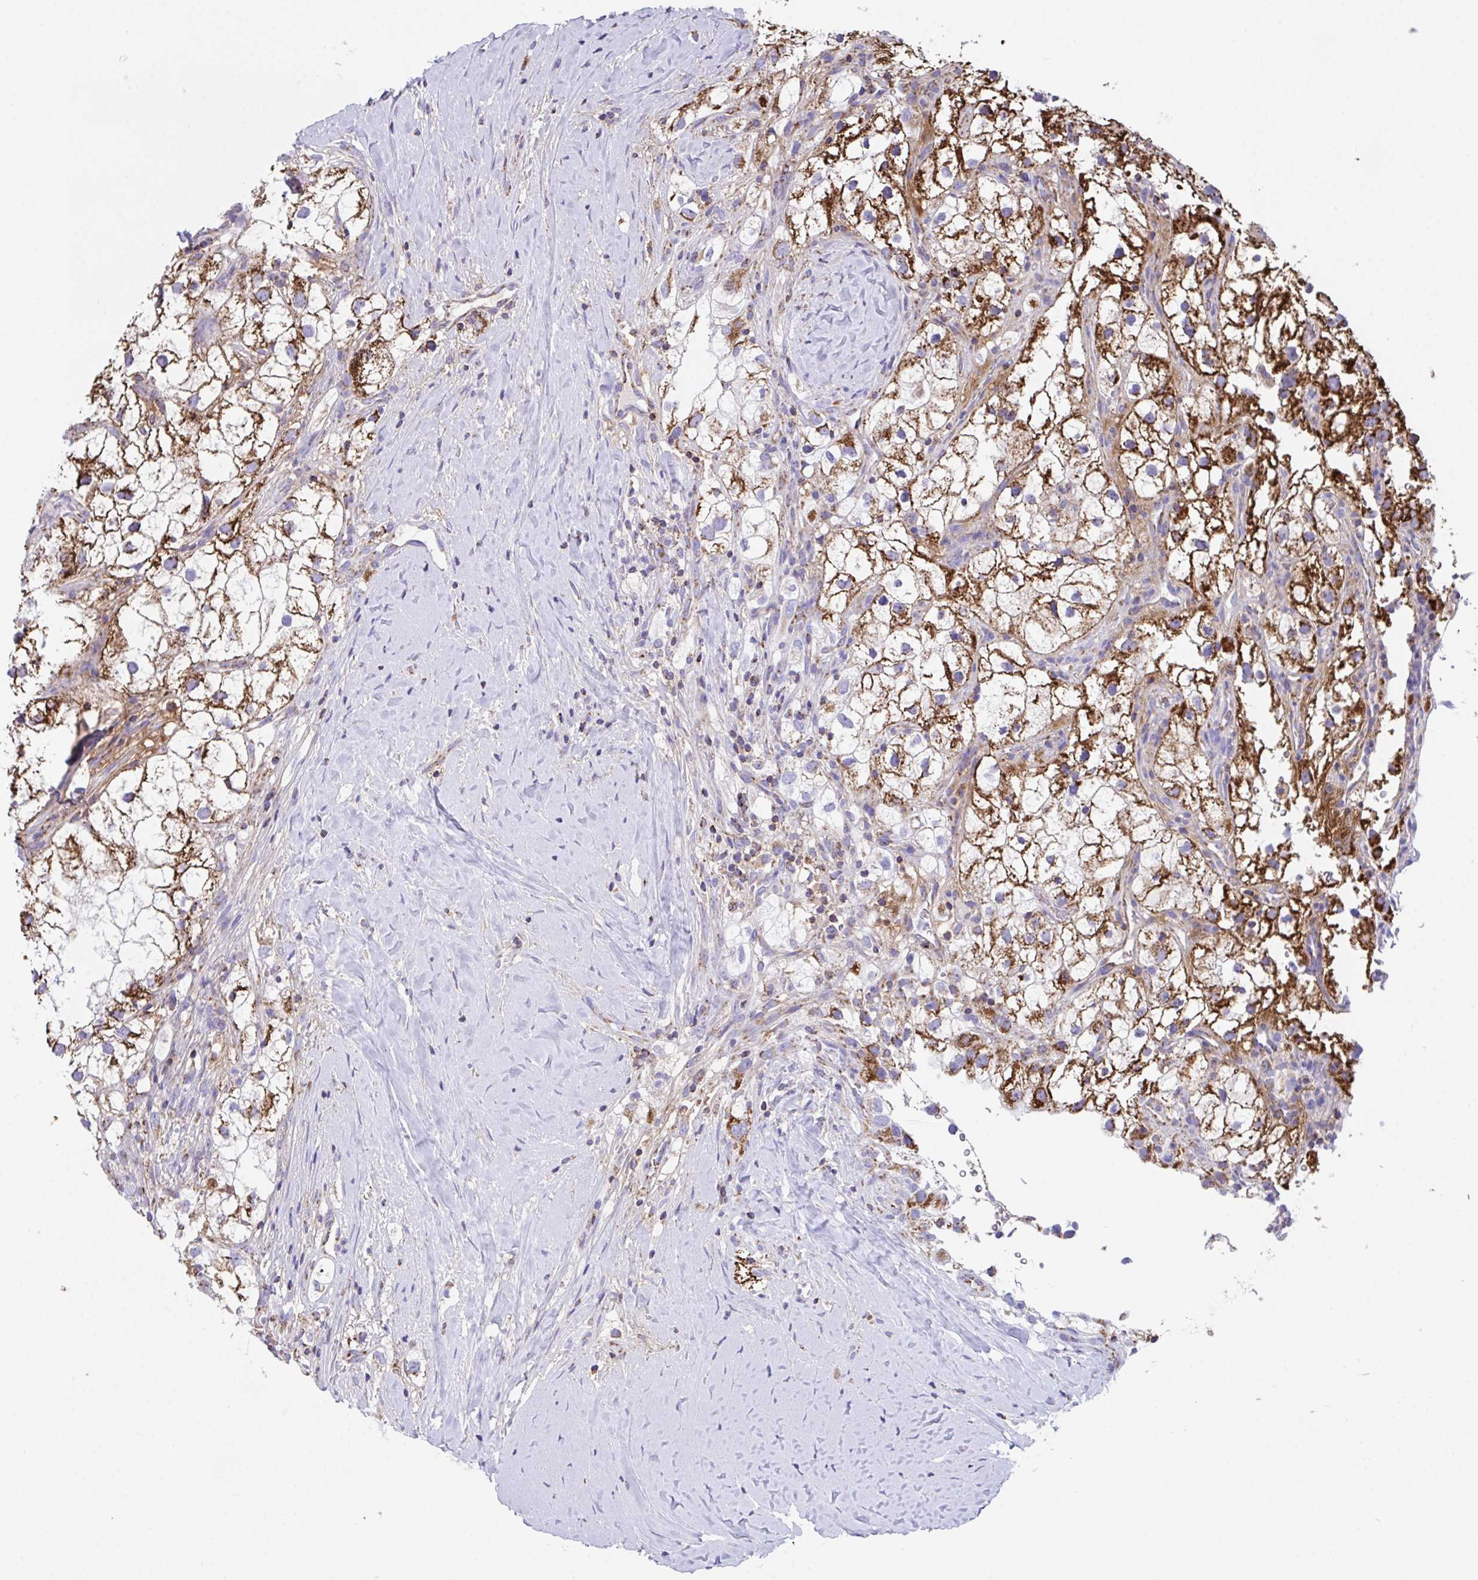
{"staining": {"intensity": "strong", "quantity": "25%-75%", "location": "cytoplasmic/membranous"}, "tissue": "renal cancer", "cell_type": "Tumor cells", "image_type": "cancer", "snomed": [{"axis": "morphology", "description": "Adenocarcinoma, NOS"}, {"axis": "topography", "description": "Kidney"}], "caption": "Human adenocarcinoma (renal) stained for a protein (brown) demonstrates strong cytoplasmic/membranous positive staining in approximately 25%-75% of tumor cells.", "gene": "PCMTD2", "patient": {"sex": "male", "age": 59}}